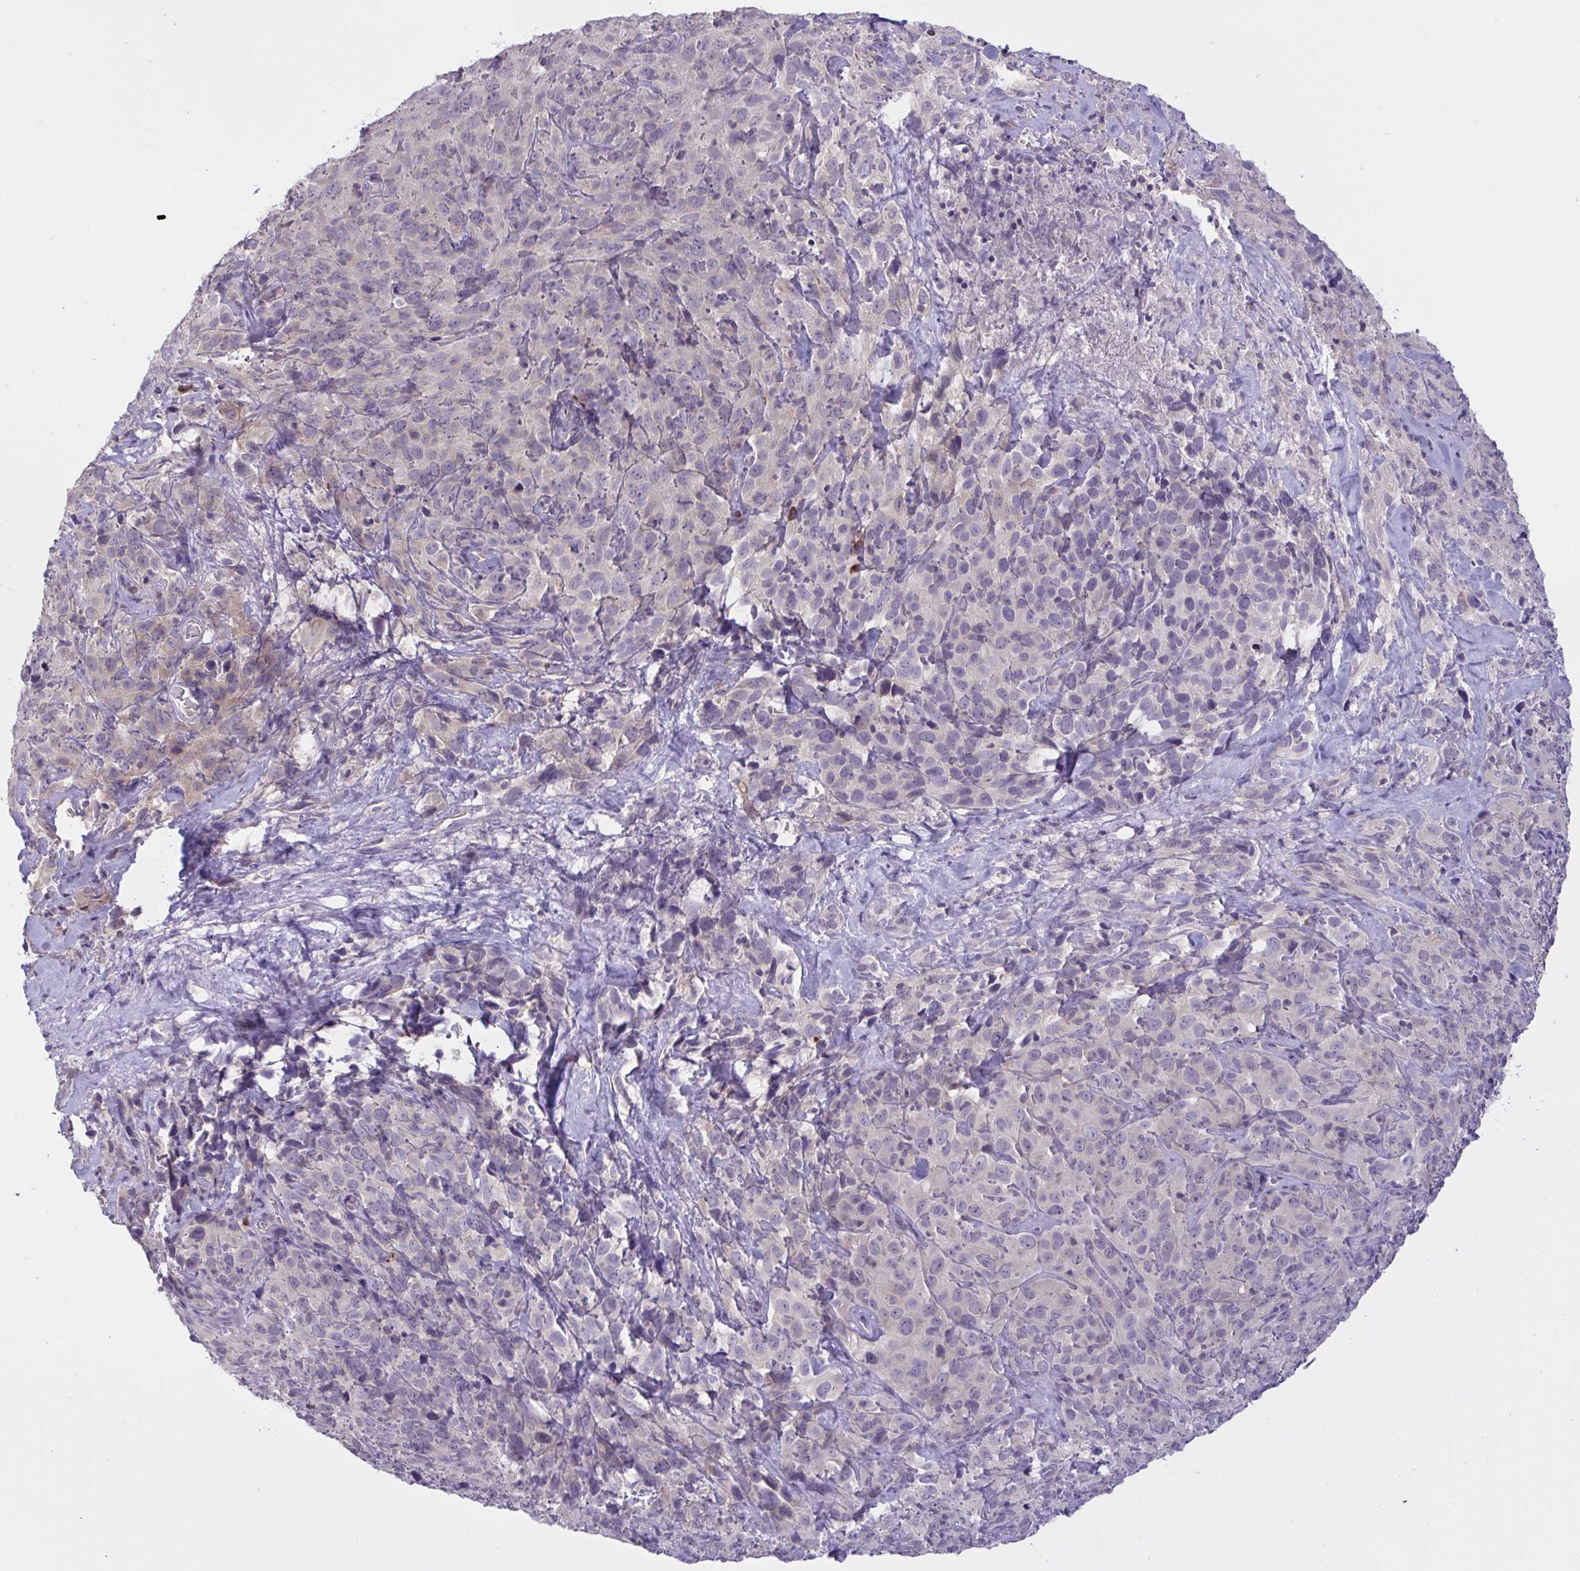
{"staining": {"intensity": "negative", "quantity": "none", "location": "none"}, "tissue": "cervical cancer", "cell_type": "Tumor cells", "image_type": "cancer", "snomed": [{"axis": "morphology", "description": "Squamous cell carcinoma, NOS"}, {"axis": "topography", "description": "Cervix"}], "caption": "Immunohistochemistry micrograph of human cervical cancer stained for a protein (brown), which displays no staining in tumor cells.", "gene": "TMEM41A", "patient": {"sex": "female", "age": 51}}